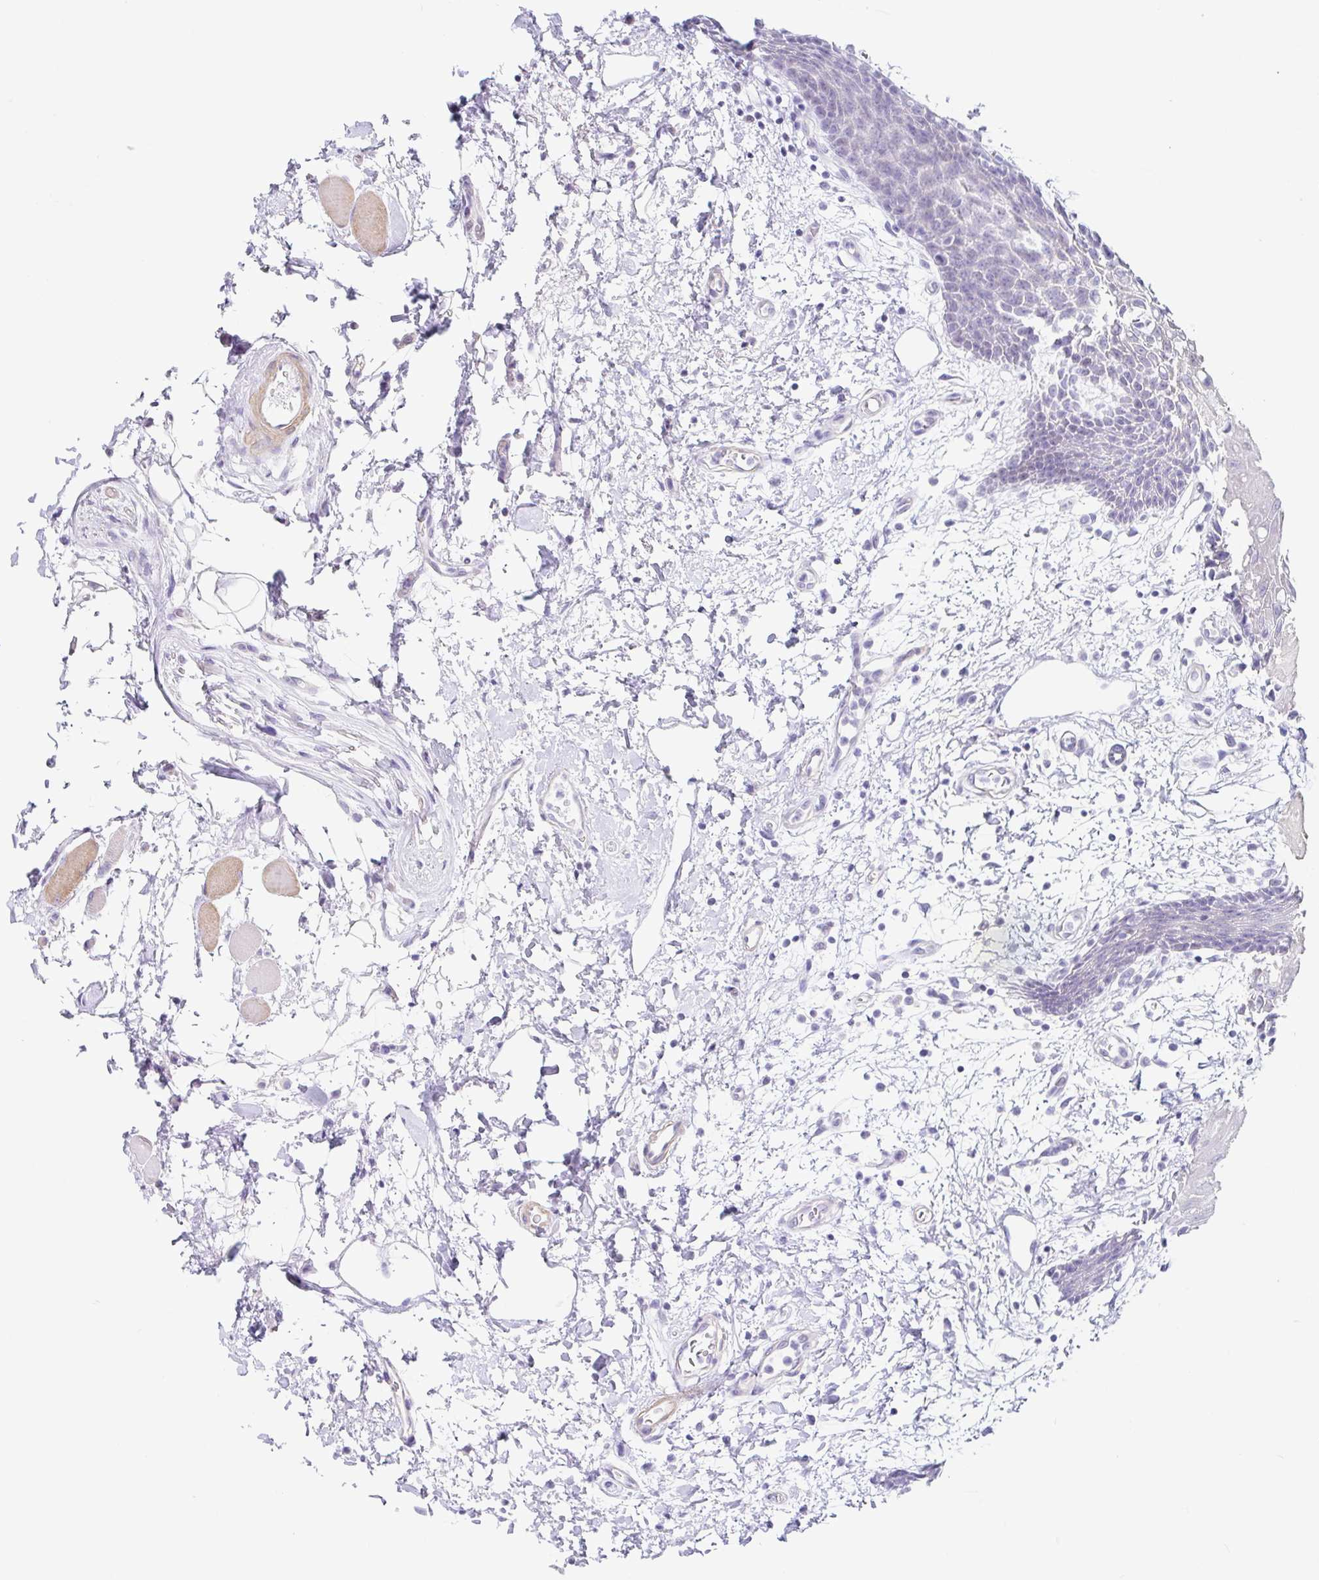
{"staining": {"intensity": "negative", "quantity": "none", "location": "none"}, "tissue": "oral mucosa", "cell_type": "Squamous epithelial cells", "image_type": "normal", "snomed": [{"axis": "morphology", "description": "Normal tissue, NOS"}, {"axis": "topography", "description": "Oral tissue"}], "caption": "A high-resolution image shows immunohistochemistry staining of unremarkable oral mucosa, which exhibits no significant positivity in squamous epithelial cells. (DAB immunohistochemistry (IHC), high magnification).", "gene": "DCAF17", "patient": {"sex": "female", "age": 59}}